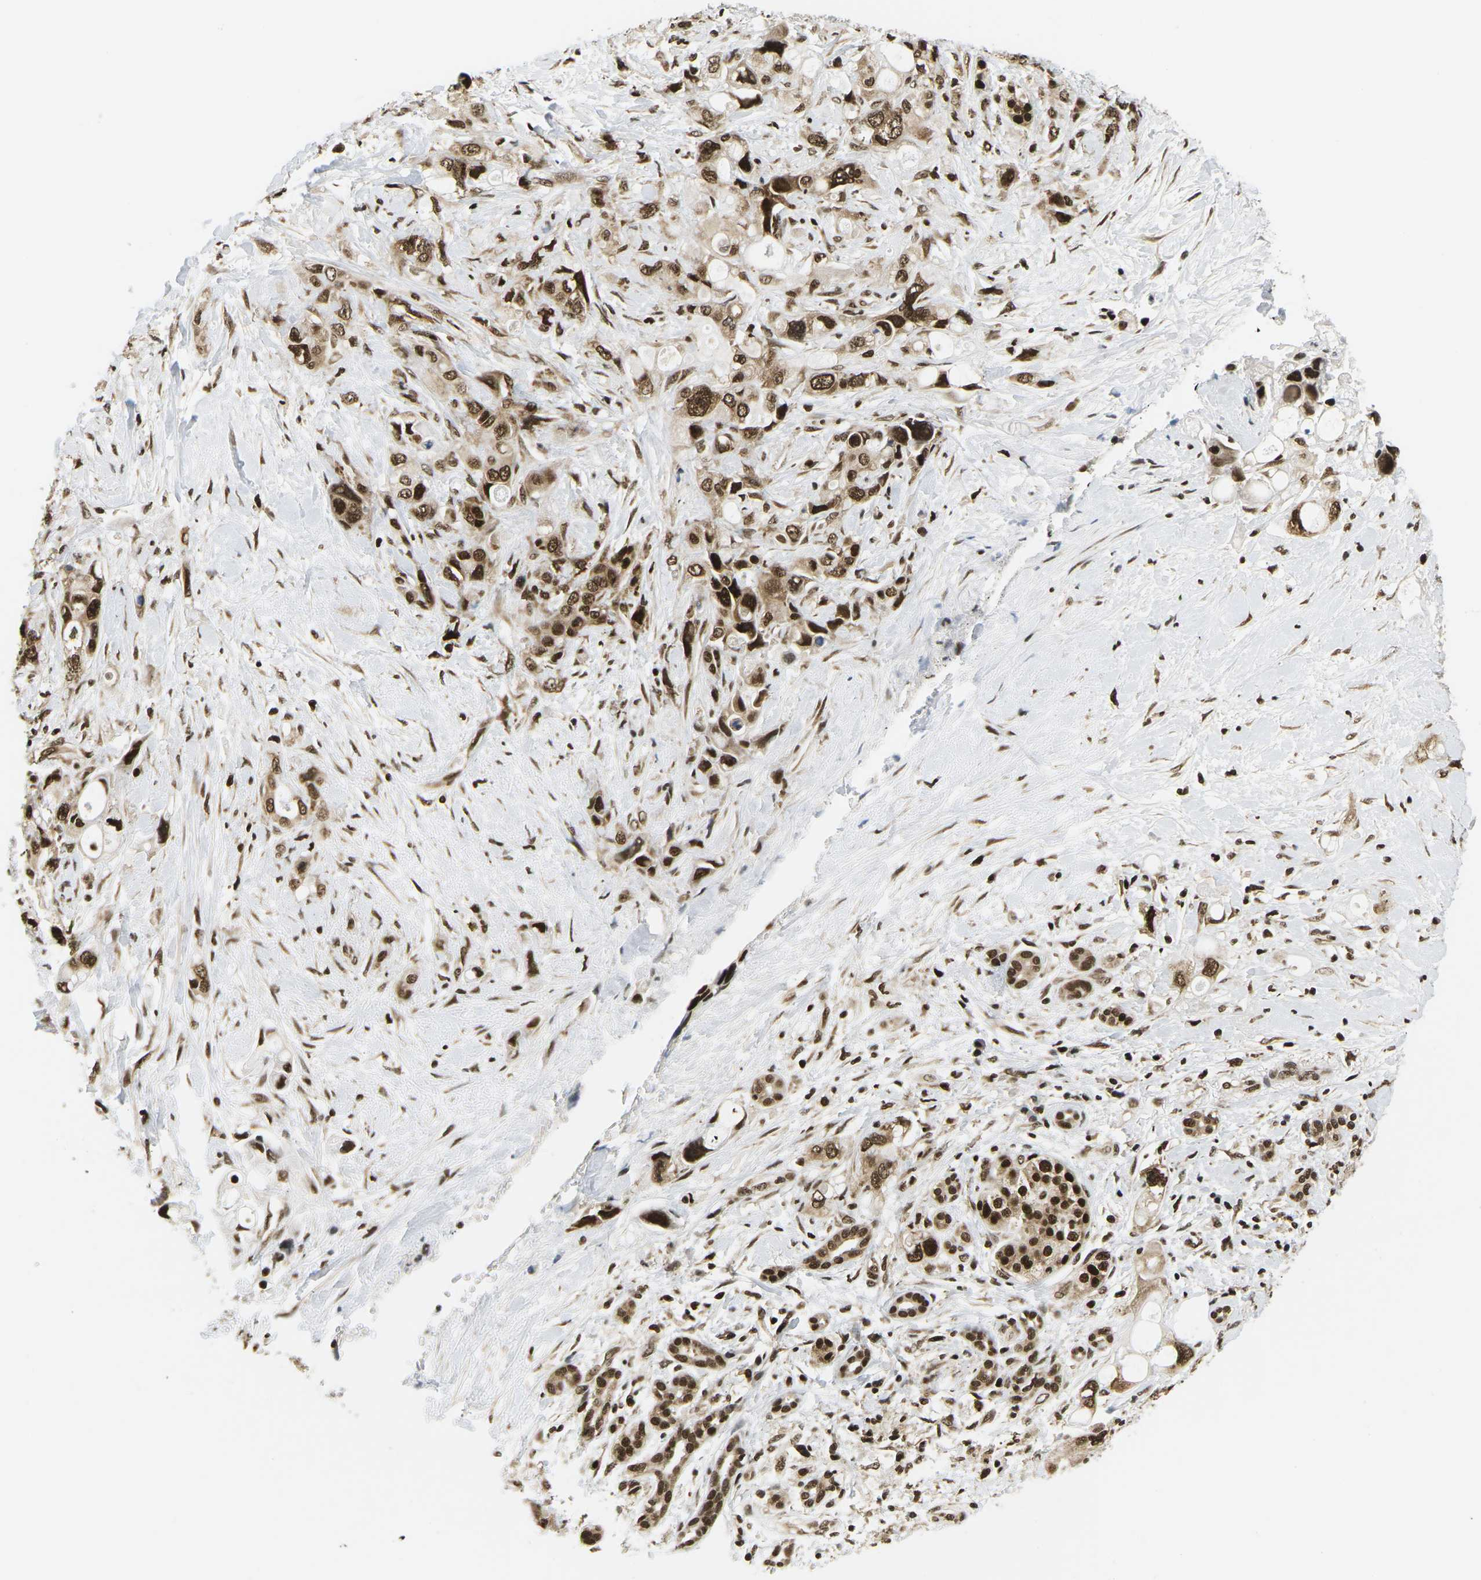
{"staining": {"intensity": "strong", "quantity": ">75%", "location": "nuclear"}, "tissue": "pancreatic cancer", "cell_type": "Tumor cells", "image_type": "cancer", "snomed": [{"axis": "morphology", "description": "Adenocarcinoma, NOS"}, {"axis": "topography", "description": "Pancreas"}], "caption": "Immunohistochemistry of human pancreatic cancer (adenocarcinoma) demonstrates high levels of strong nuclear expression in about >75% of tumor cells.", "gene": "CELF1", "patient": {"sex": "female", "age": 56}}